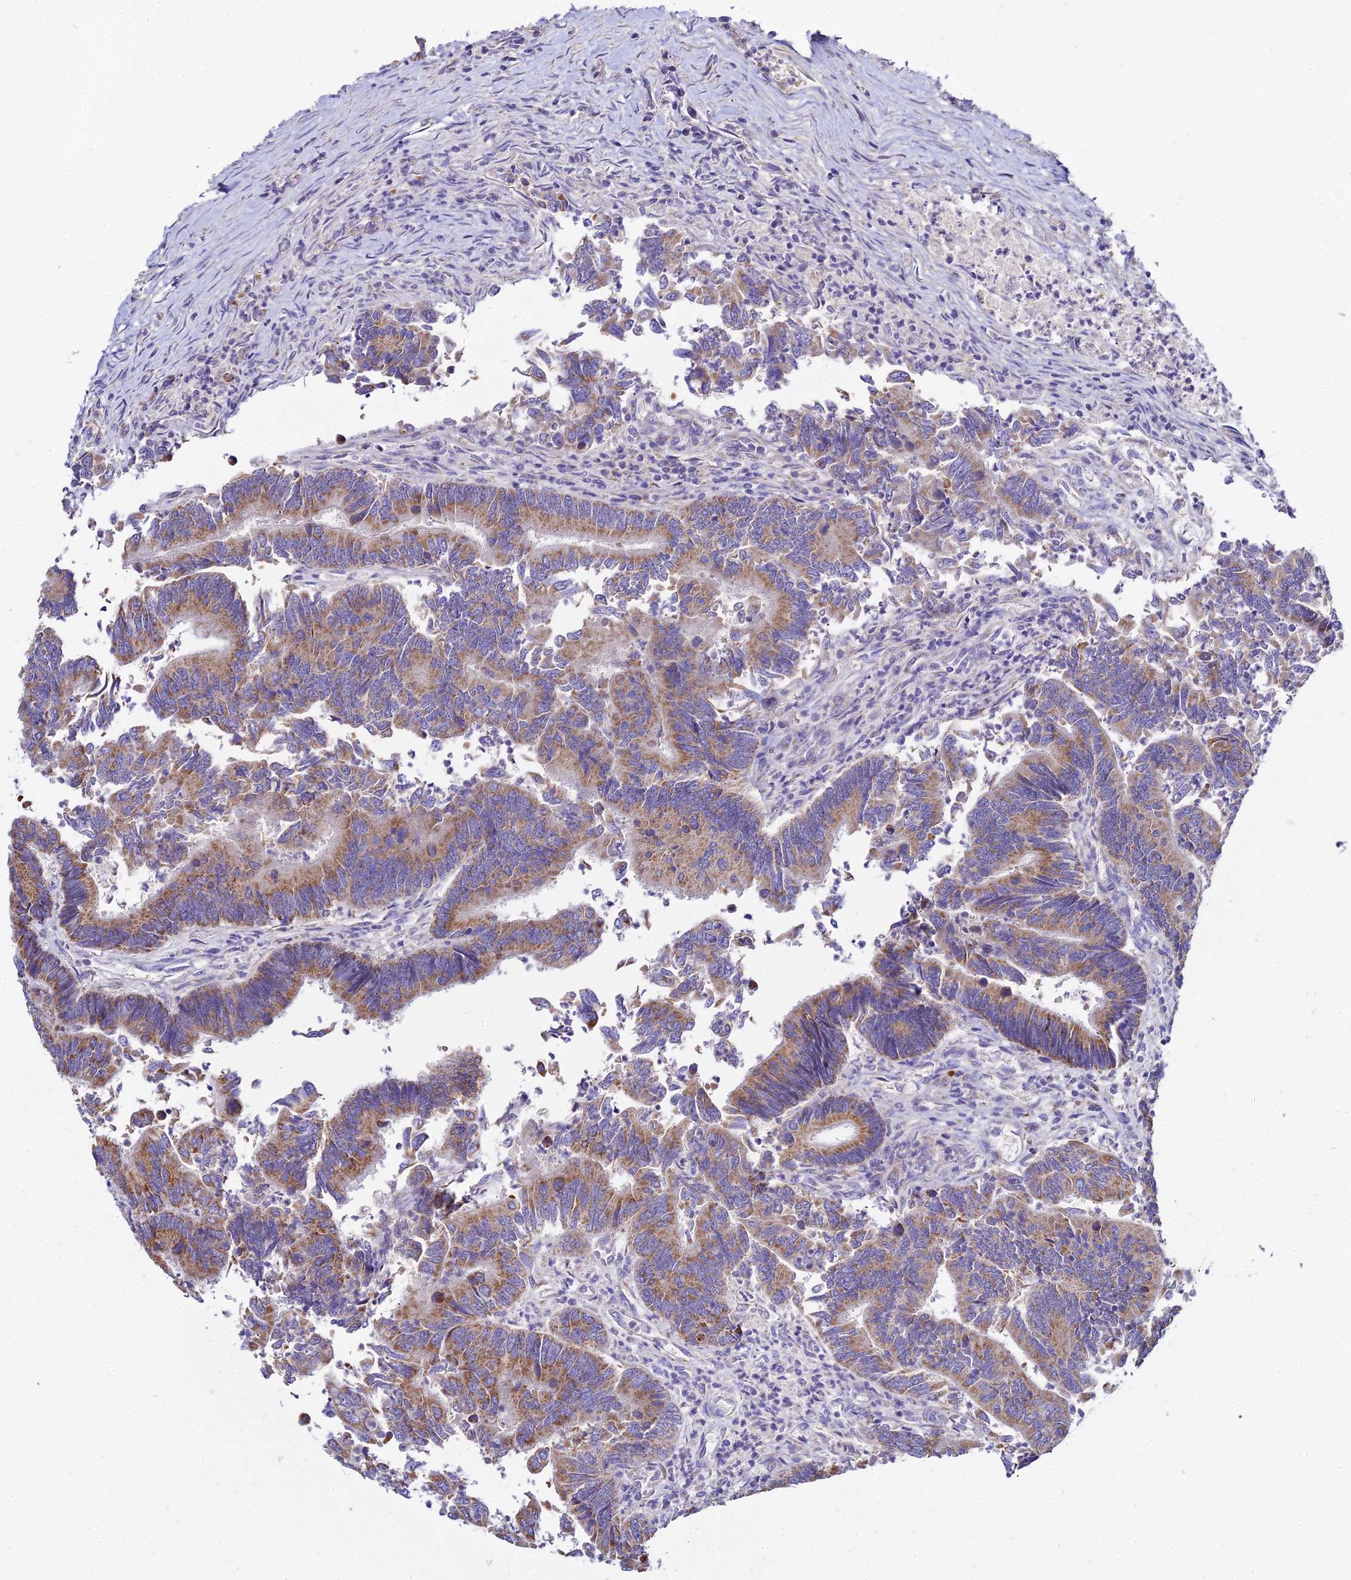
{"staining": {"intensity": "moderate", "quantity": ">75%", "location": "cytoplasmic/membranous"}, "tissue": "colorectal cancer", "cell_type": "Tumor cells", "image_type": "cancer", "snomed": [{"axis": "morphology", "description": "Adenocarcinoma, NOS"}, {"axis": "topography", "description": "Colon"}], "caption": "Immunohistochemistry (IHC) staining of colorectal adenocarcinoma, which reveals medium levels of moderate cytoplasmic/membranous staining in approximately >75% of tumor cells indicating moderate cytoplasmic/membranous protein positivity. The staining was performed using DAB (brown) for protein detection and nuclei were counterstained in hematoxylin (blue).", "gene": "TYW5", "patient": {"sex": "female", "age": 67}}